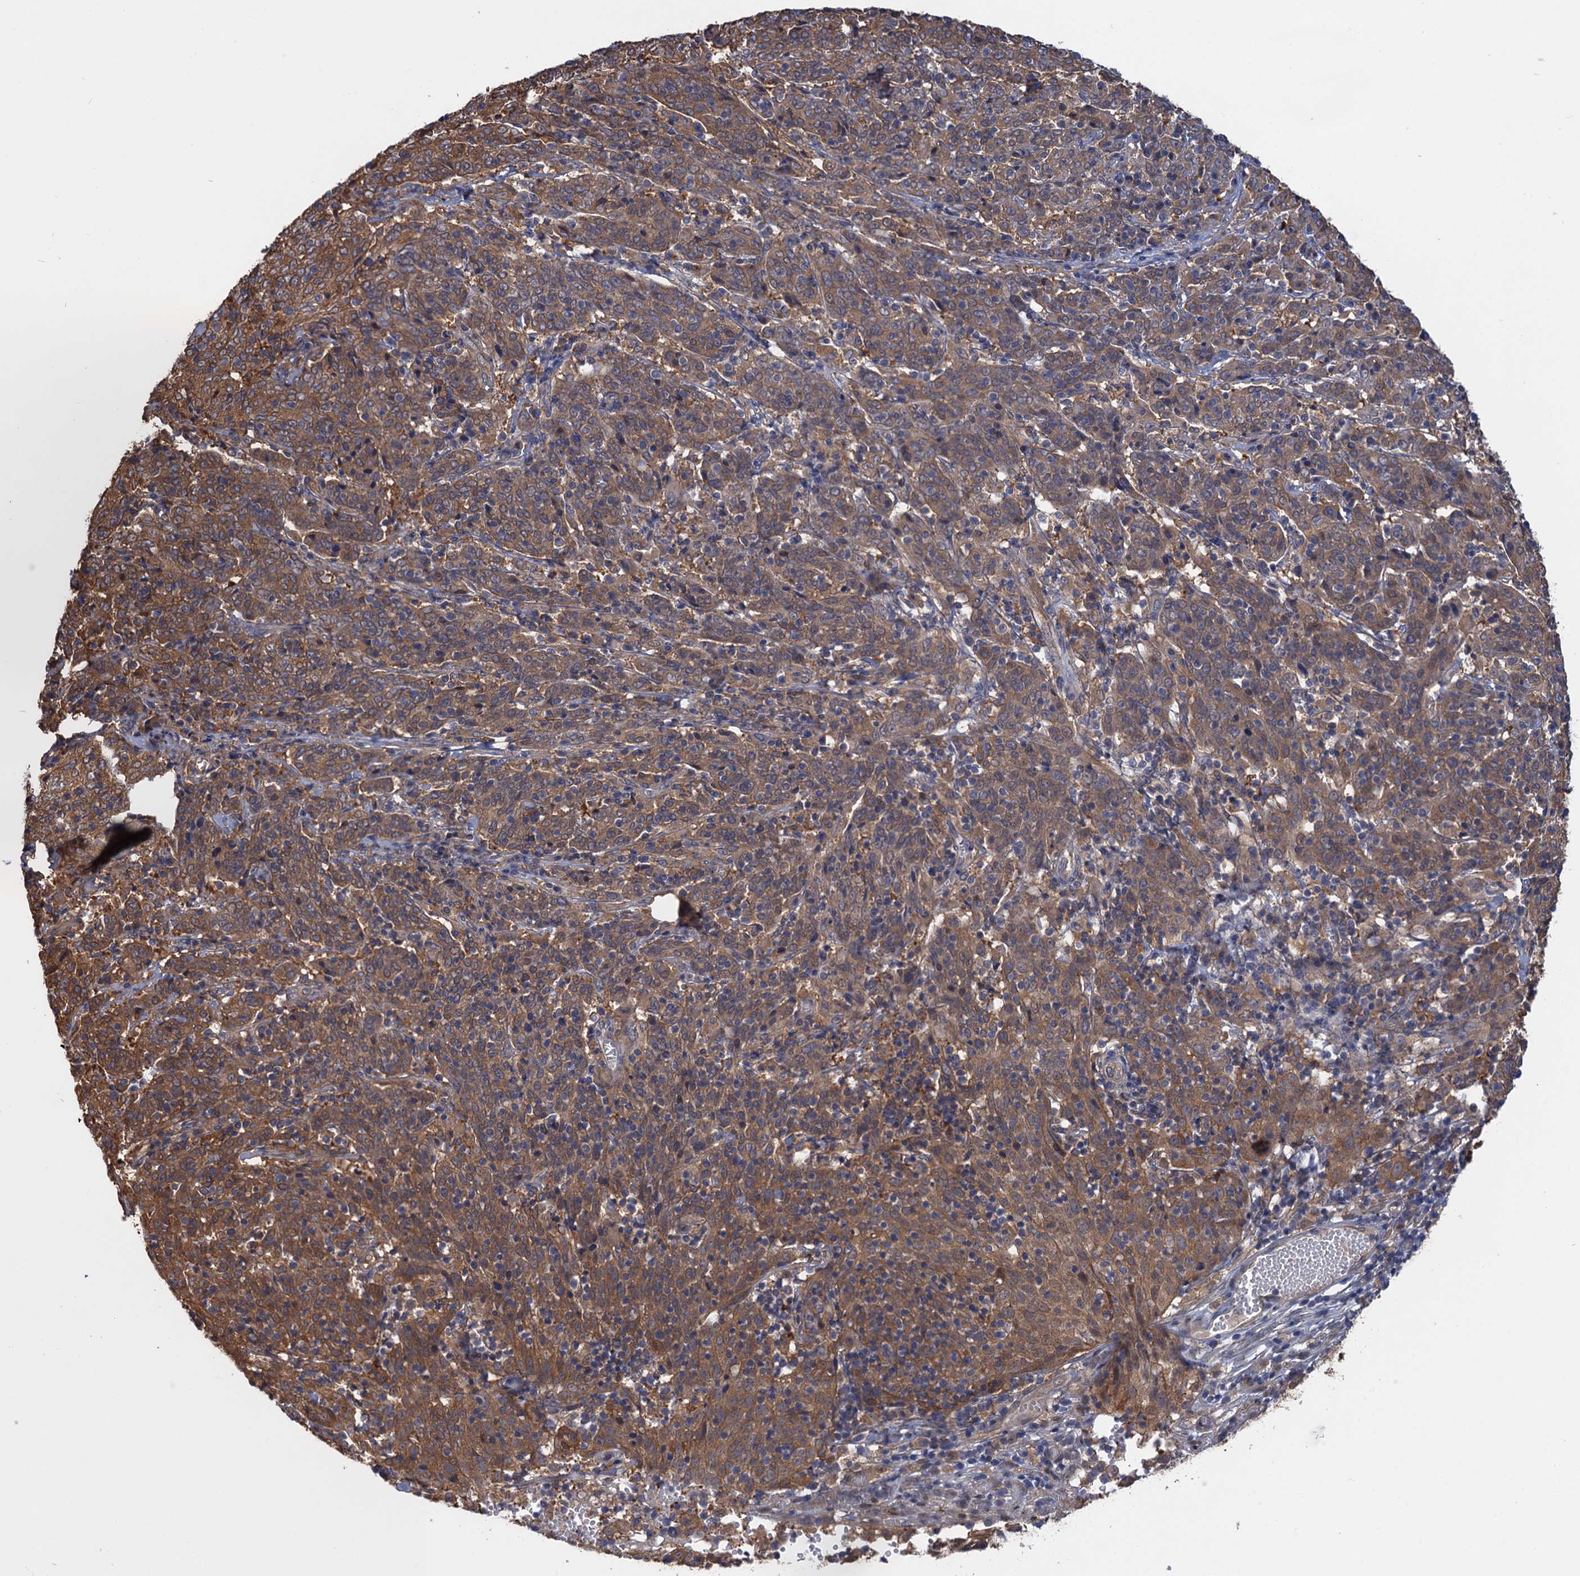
{"staining": {"intensity": "moderate", "quantity": ">75%", "location": "cytoplasmic/membranous"}, "tissue": "cervical cancer", "cell_type": "Tumor cells", "image_type": "cancer", "snomed": [{"axis": "morphology", "description": "Squamous cell carcinoma, NOS"}, {"axis": "topography", "description": "Cervix"}], "caption": "Cervical cancer (squamous cell carcinoma) stained for a protein shows moderate cytoplasmic/membranous positivity in tumor cells.", "gene": "NEK8", "patient": {"sex": "female", "age": 67}}